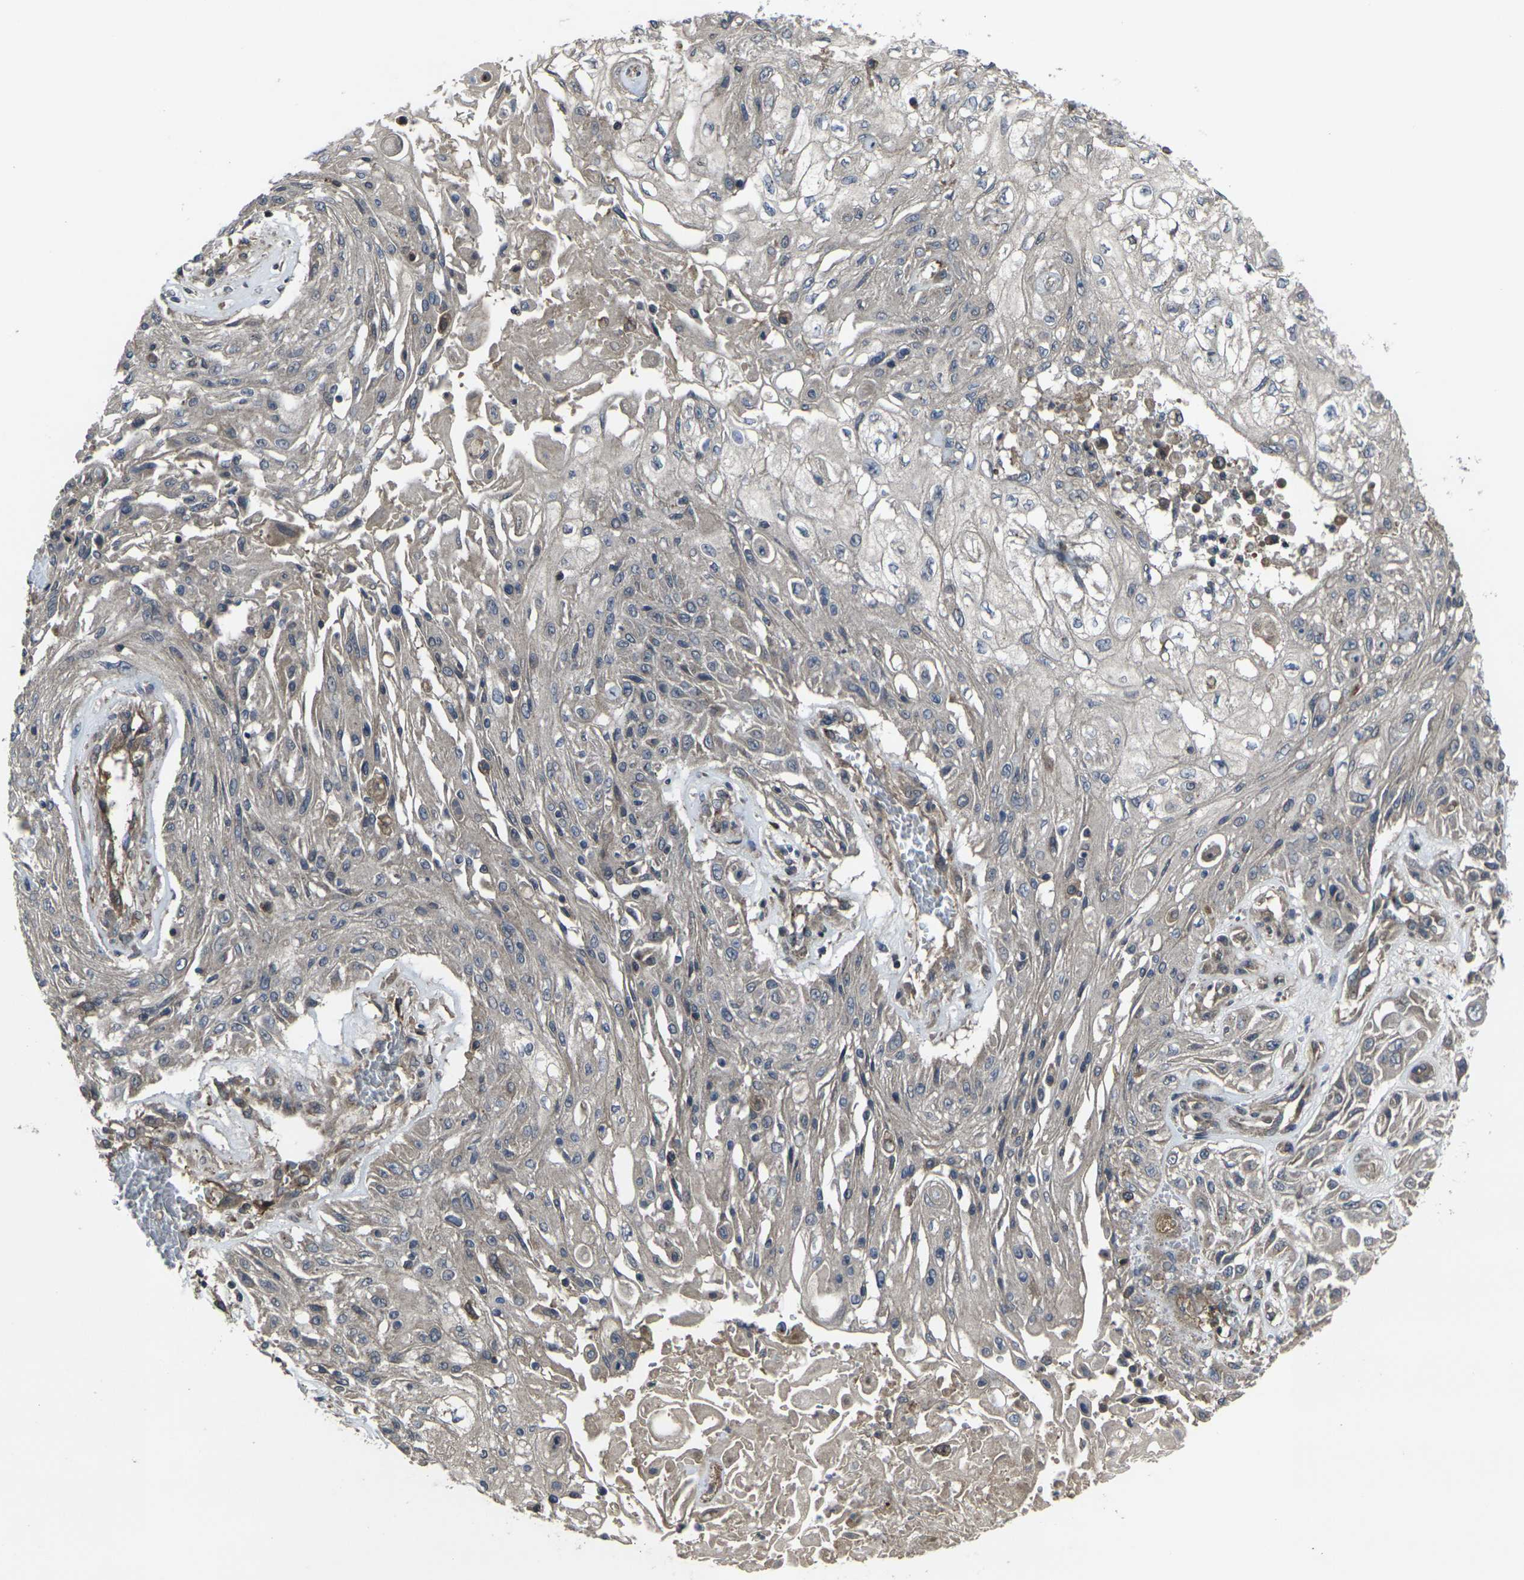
{"staining": {"intensity": "moderate", "quantity": ">75%", "location": "cytoplasmic/membranous"}, "tissue": "skin cancer", "cell_type": "Tumor cells", "image_type": "cancer", "snomed": [{"axis": "morphology", "description": "Squamous cell carcinoma, NOS"}, {"axis": "topography", "description": "Skin"}], "caption": "Protein staining demonstrates moderate cytoplasmic/membranous expression in about >75% of tumor cells in skin cancer. (Brightfield microscopy of DAB IHC at high magnification).", "gene": "PRKACB", "patient": {"sex": "male", "age": 75}}